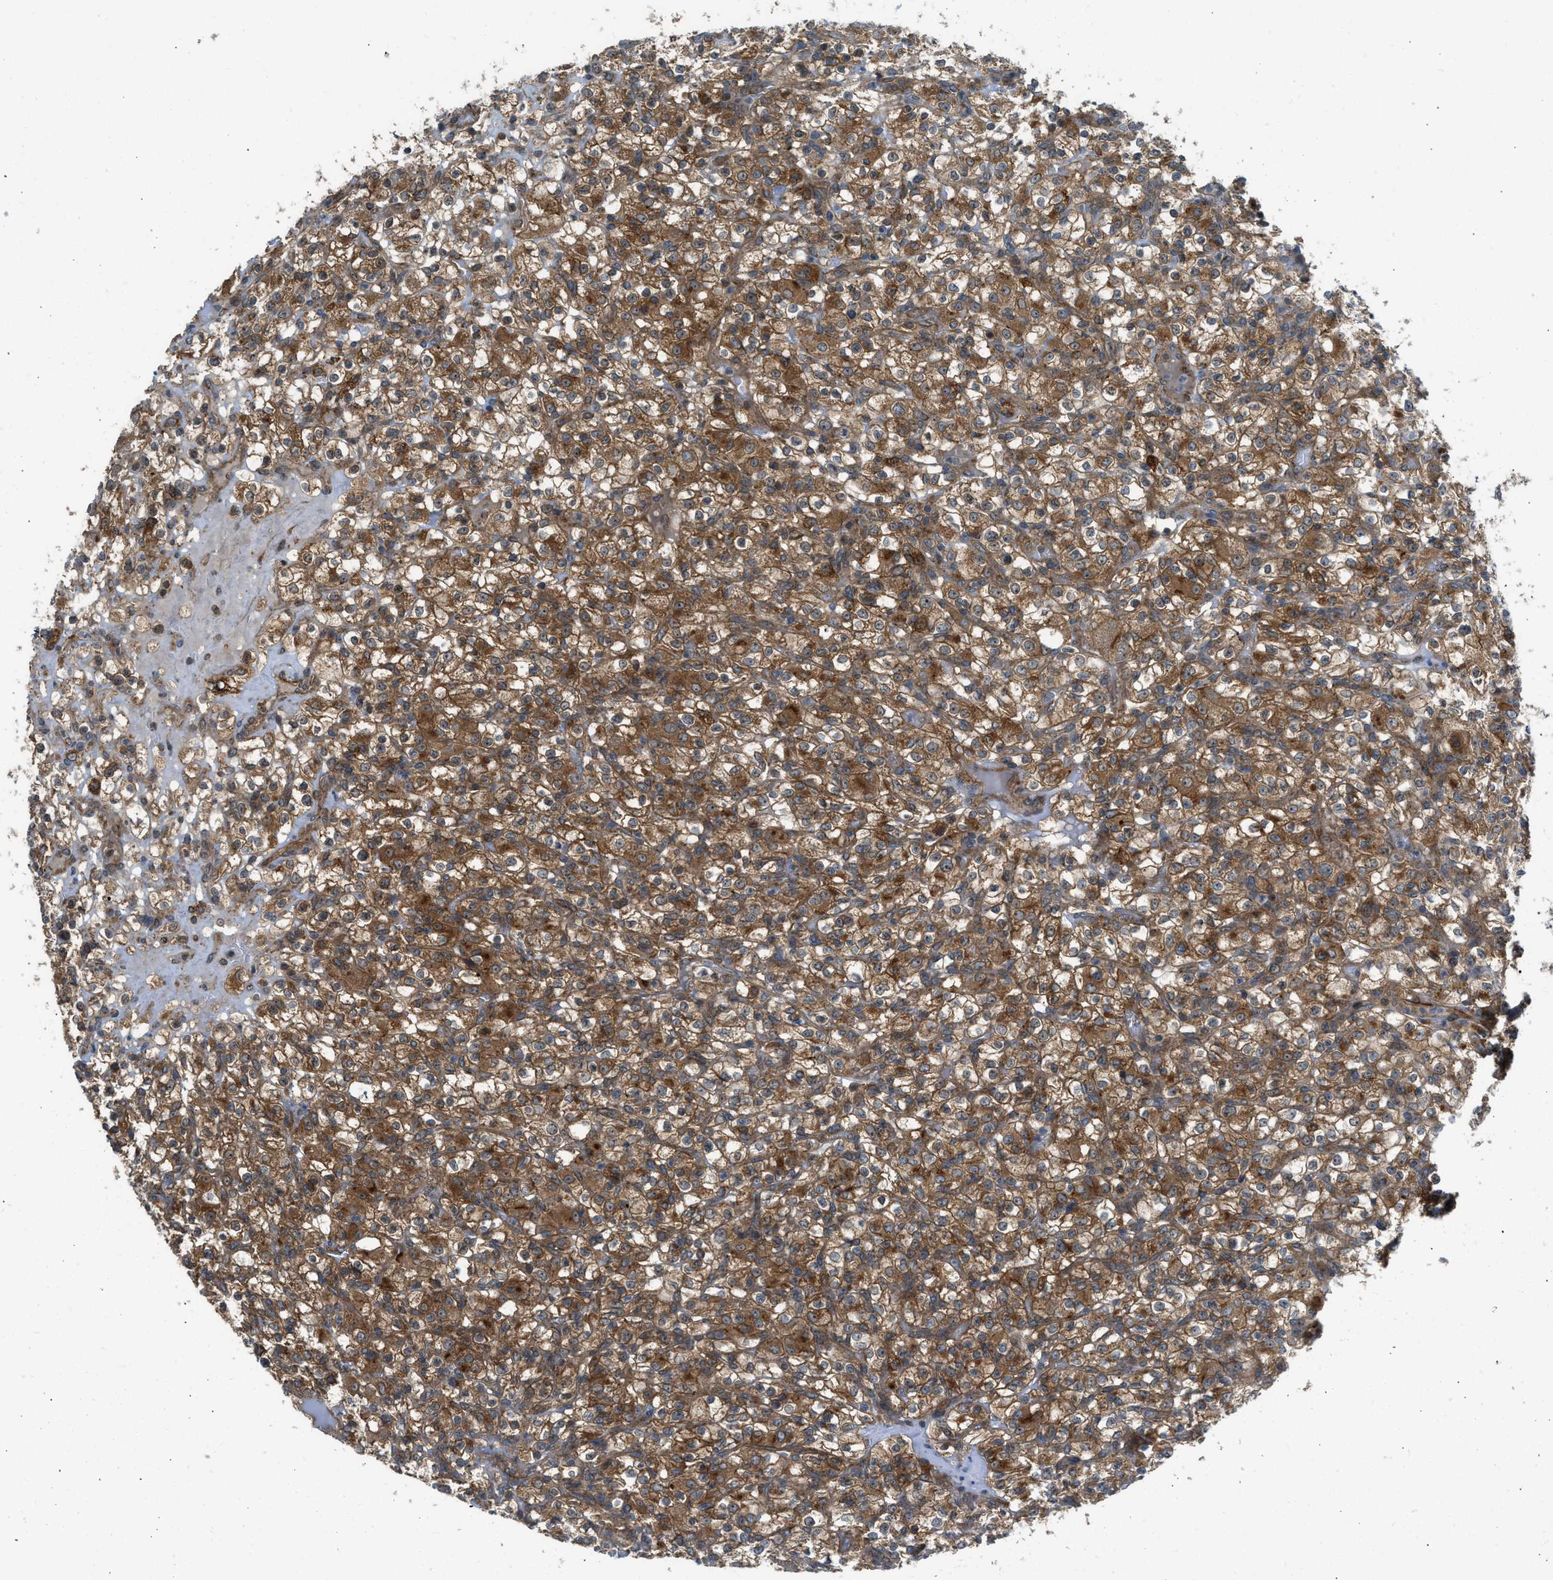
{"staining": {"intensity": "moderate", "quantity": ">75%", "location": "cytoplasmic/membranous"}, "tissue": "renal cancer", "cell_type": "Tumor cells", "image_type": "cancer", "snomed": [{"axis": "morphology", "description": "Normal tissue, NOS"}, {"axis": "morphology", "description": "Adenocarcinoma, NOS"}, {"axis": "topography", "description": "Kidney"}], "caption": "IHC staining of renal adenocarcinoma, which reveals medium levels of moderate cytoplasmic/membranous staining in approximately >75% of tumor cells indicating moderate cytoplasmic/membranous protein staining. The staining was performed using DAB (3,3'-diaminobenzidine) (brown) for protein detection and nuclei were counterstained in hematoxylin (blue).", "gene": "SESN2", "patient": {"sex": "female", "age": 72}}